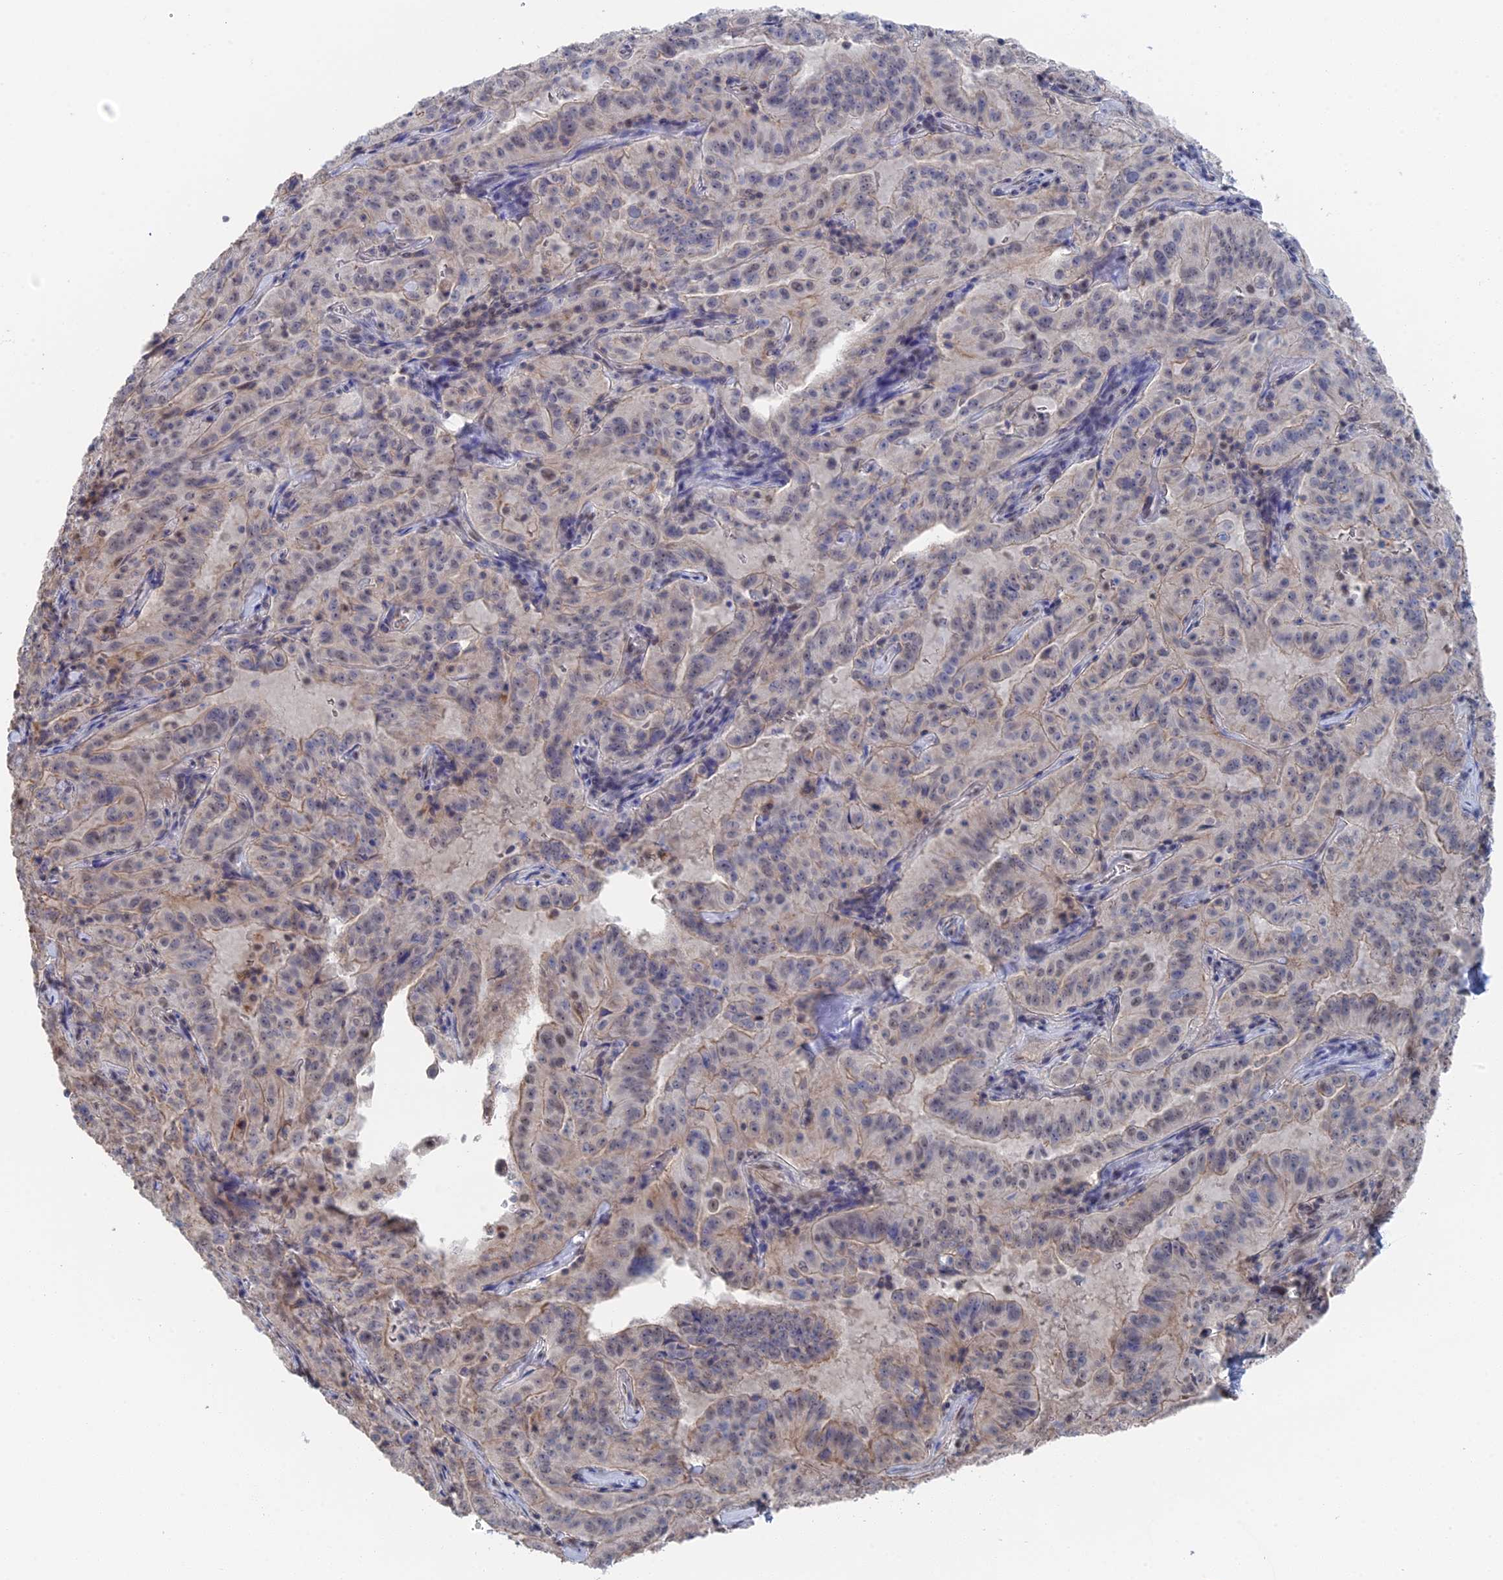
{"staining": {"intensity": "weak", "quantity": "25%-75%", "location": "cytoplasmic/membranous,nuclear"}, "tissue": "pancreatic cancer", "cell_type": "Tumor cells", "image_type": "cancer", "snomed": [{"axis": "morphology", "description": "Adenocarcinoma, NOS"}, {"axis": "topography", "description": "Pancreas"}], "caption": "DAB (3,3'-diaminobenzidine) immunohistochemical staining of human pancreatic cancer demonstrates weak cytoplasmic/membranous and nuclear protein staining in about 25%-75% of tumor cells.", "gene": "TSSC4", "patient": {"sex": "male", "age": 63}}